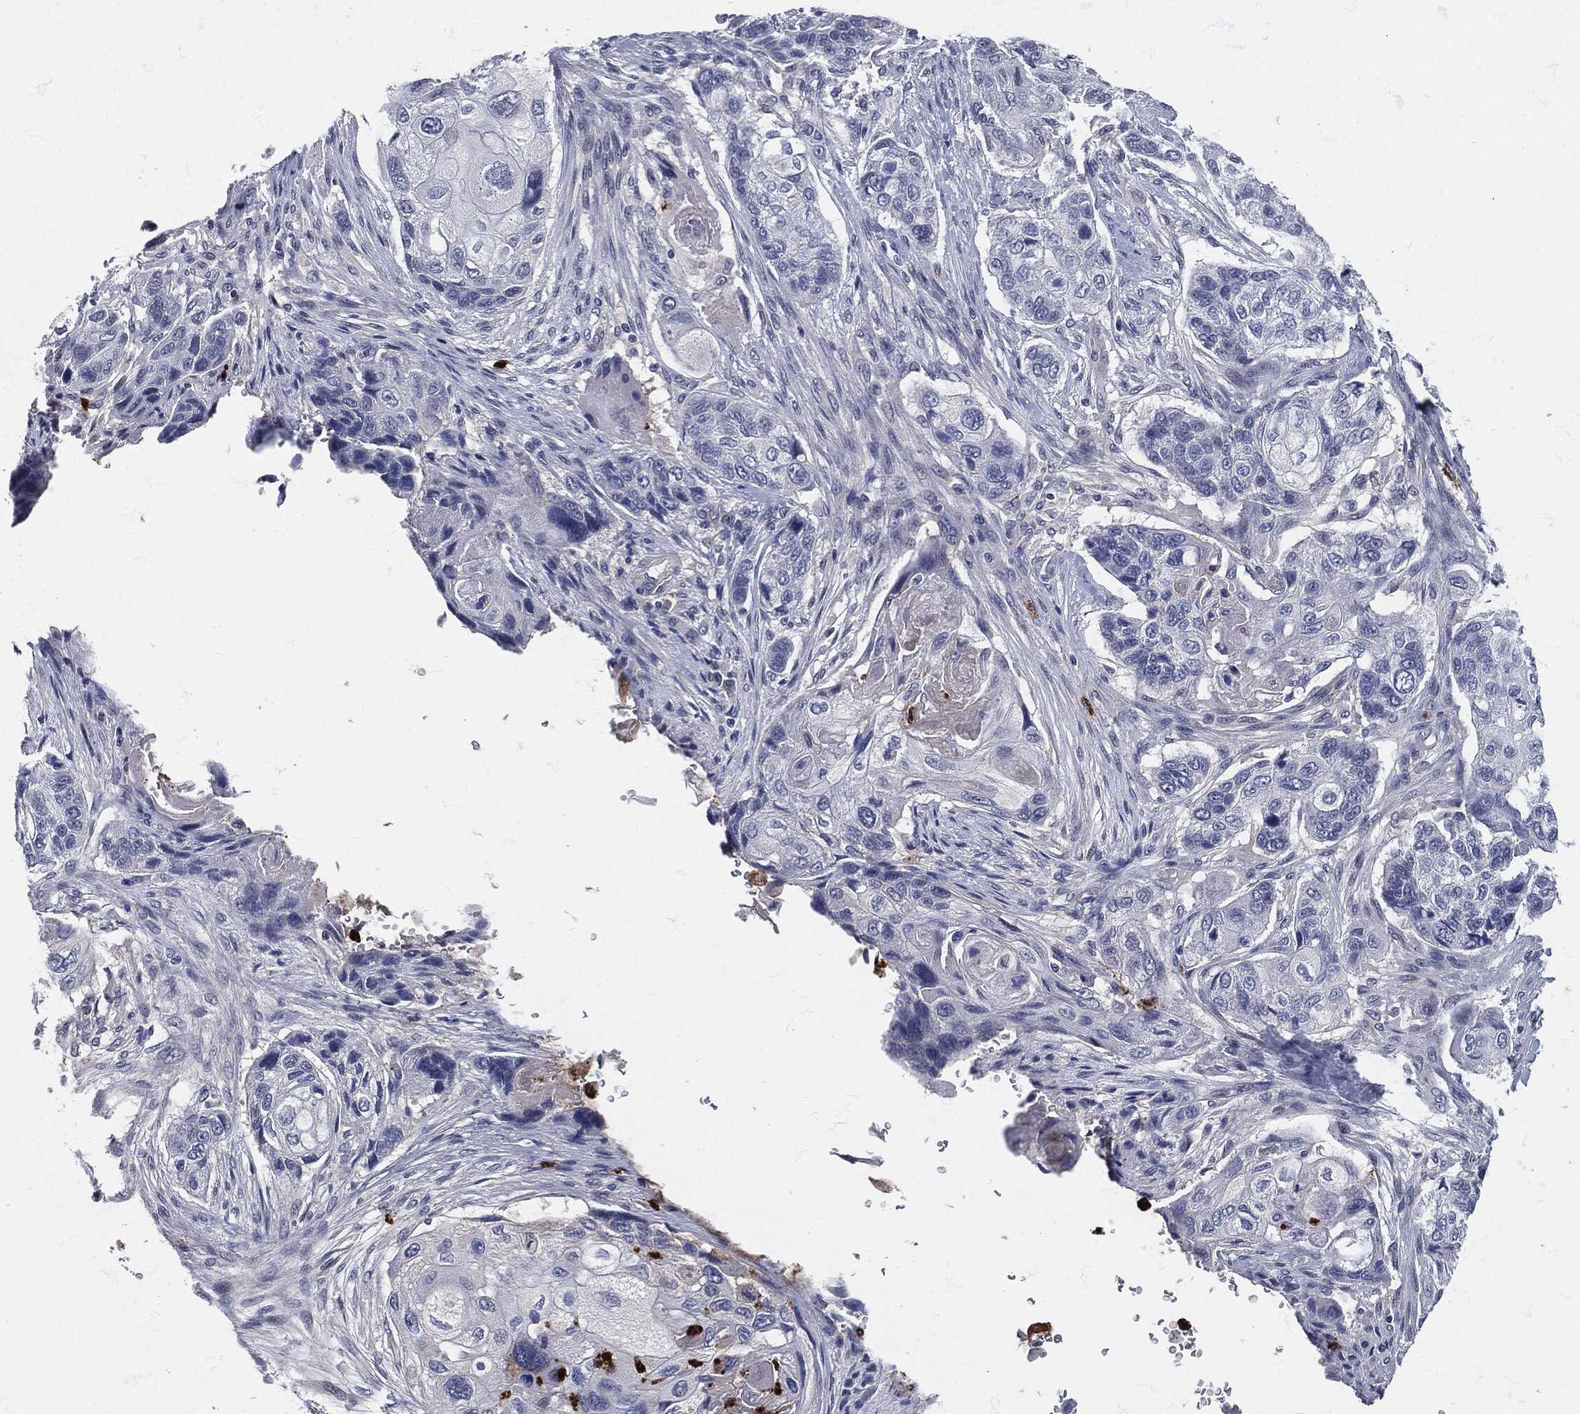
{"staining": {"intensity": "negative", "quantity": "none", "location": "none"}, "tissue": "lung cancer", "cell_type": "Tumor cells", "image_type": "cancer", "snomed": [{"axis": "morphology", "description": "Normal tissue, NOS"}, {"axis": "morphology", "description": "Squamous cell carcinoma, NOS"}, {"axis": "topography", "description": "Bronchus"}, {"axis": "topography", "description": "Lung"}], "caption": "This is a photomicrograph of immunohistochemistry staining of squamous cell carcinoma (lung), which shows no staining in tumor cells.", "gene": "MPO", "patient": {"sex": "male", "age": 69}}